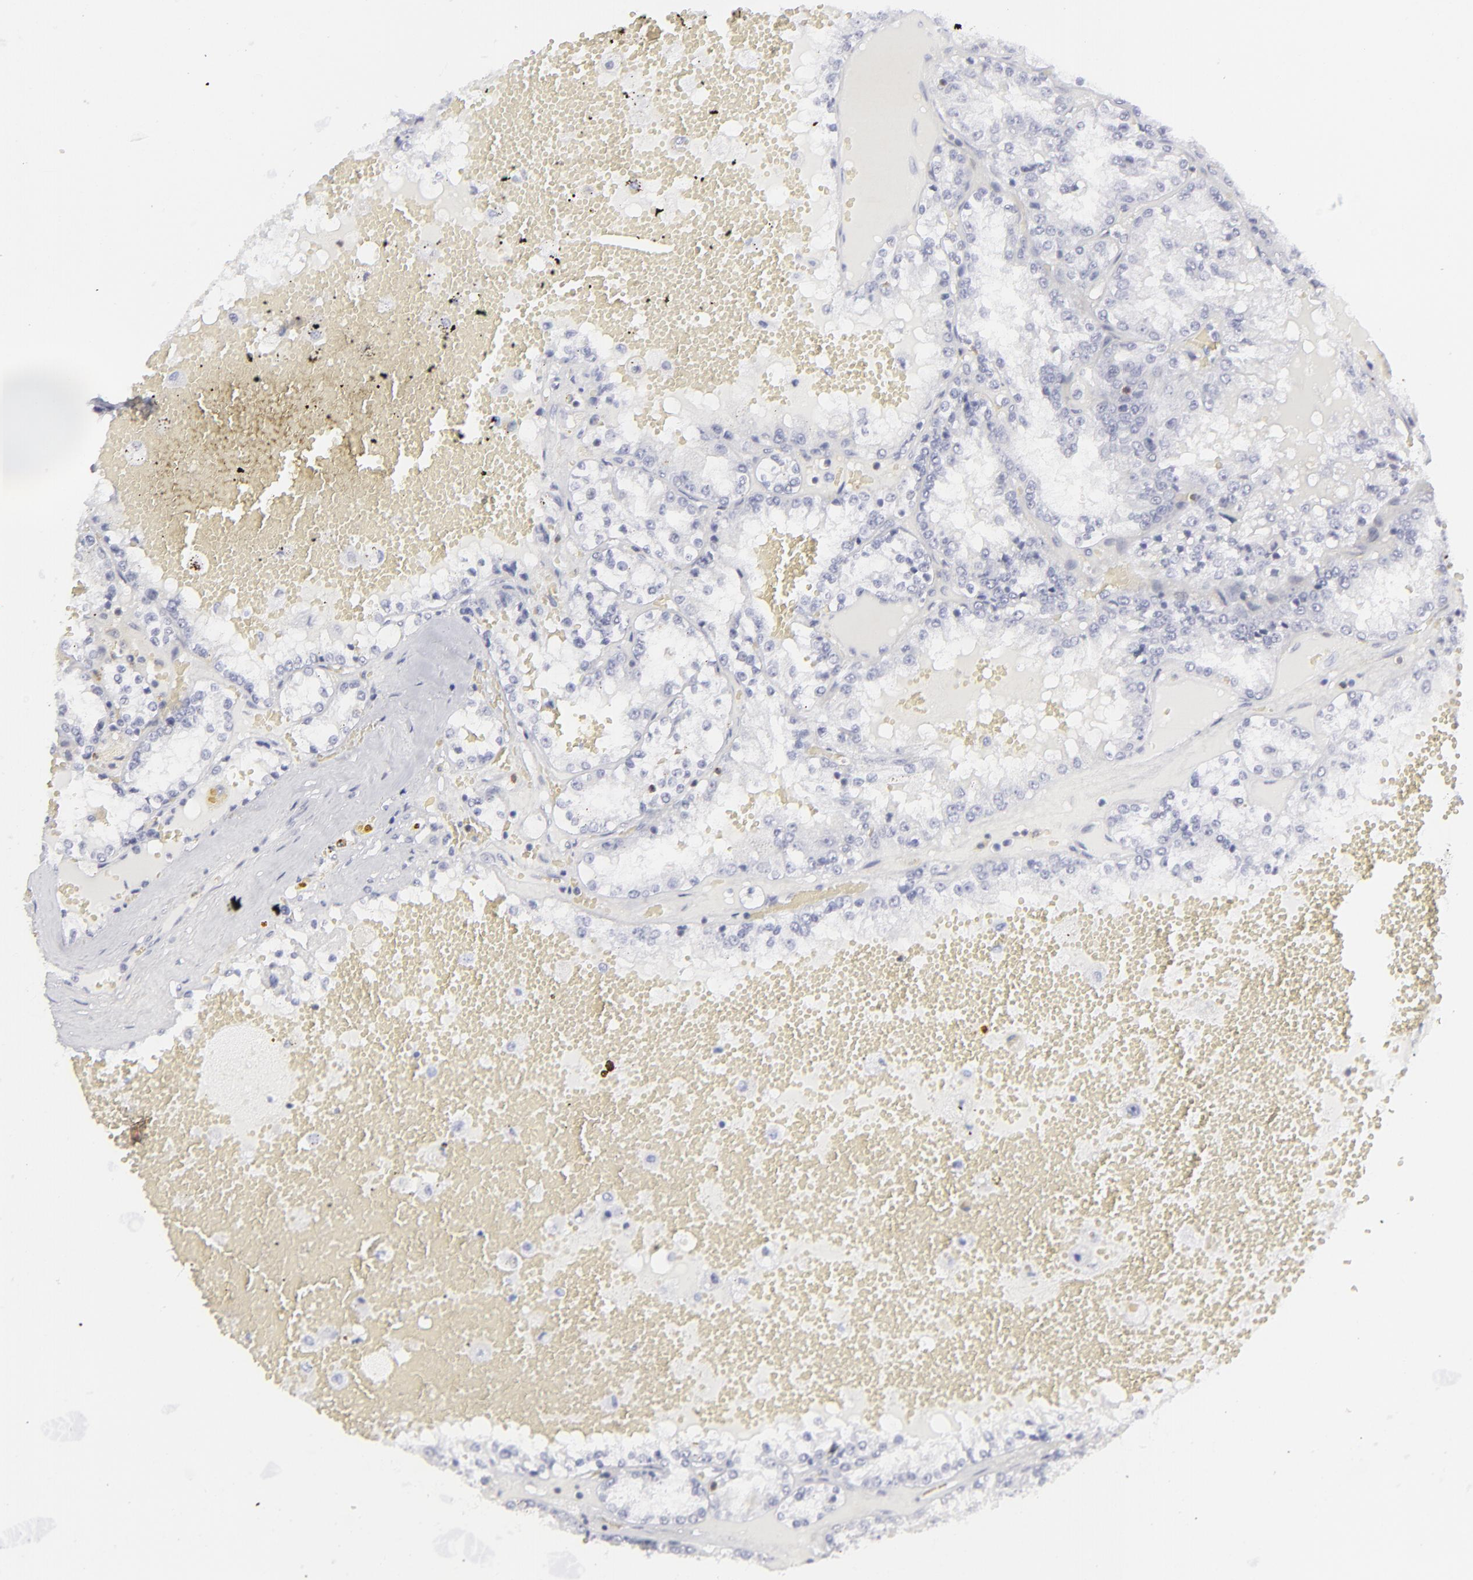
{"staining": {"intensity": "negative", "quantity": "none", "location": "none"}, "tissue": "renal cancer", "cell_type": "Tumor cells", "image_type": "cancer", "snomed": [{"axis": "morphology", "description": "Adenocarcinoma, NOS"}, {"axis": "topography", "description": "Kidney"}], "caption": "Immunohistochemistry photomicrograph of neoplastic tissue: human adenocarcinoma (renal) stained with DAB shows no significant protein positivity in tumor cells. (Brightfield microscopy of DAB immunohistochemistry (IHC) at high magnification).", "gene": "CD7", "patient": {"sex": "female", "age": 56}}